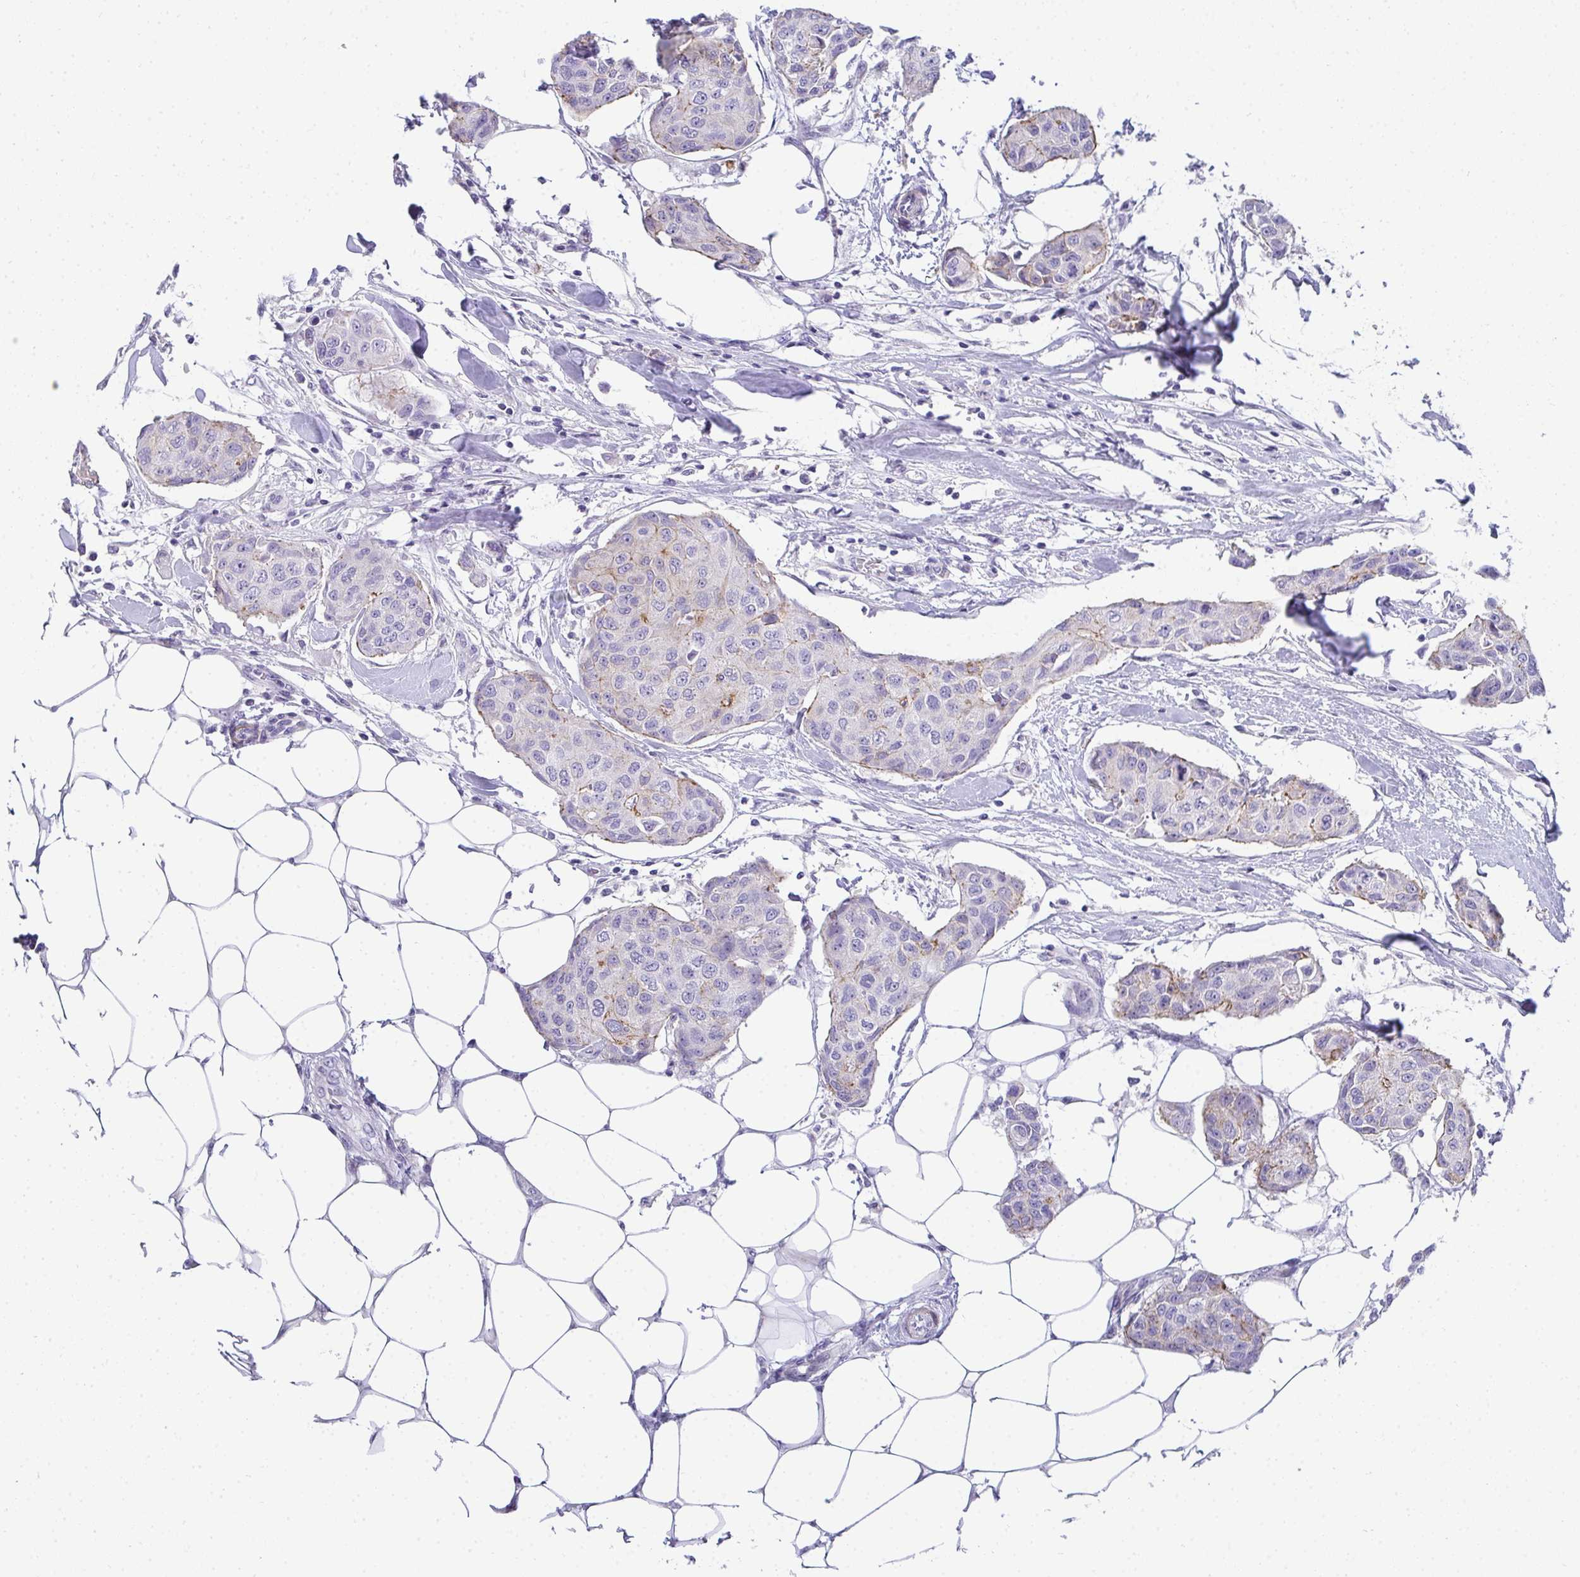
{"staining": {"intensity": "weak", "quantity": "<25%", "location": "cytoplasmic/membranous"}, "tissue": "breast cancer", "cell_type": "Tumor cells", "image_type": "cancer", "snomed": [{"axis": "morphology", "description": "Duct carcinoma"}, {"axis": "topography", "description": "Breast"}, {"axis": "topography", "description": "Lymph node"}], "caption": "IHC photomicrograph of invasive ductal carcinoma (breast) stained for a protein (brown), which shows no staining in tumor cells. Brightfield microscopy of IHC stained with DAB (brown) and hematoxylin (blue), captured at high magnification.", "gene": "AK5", "patient": {"sex": "female", "age": 80}}